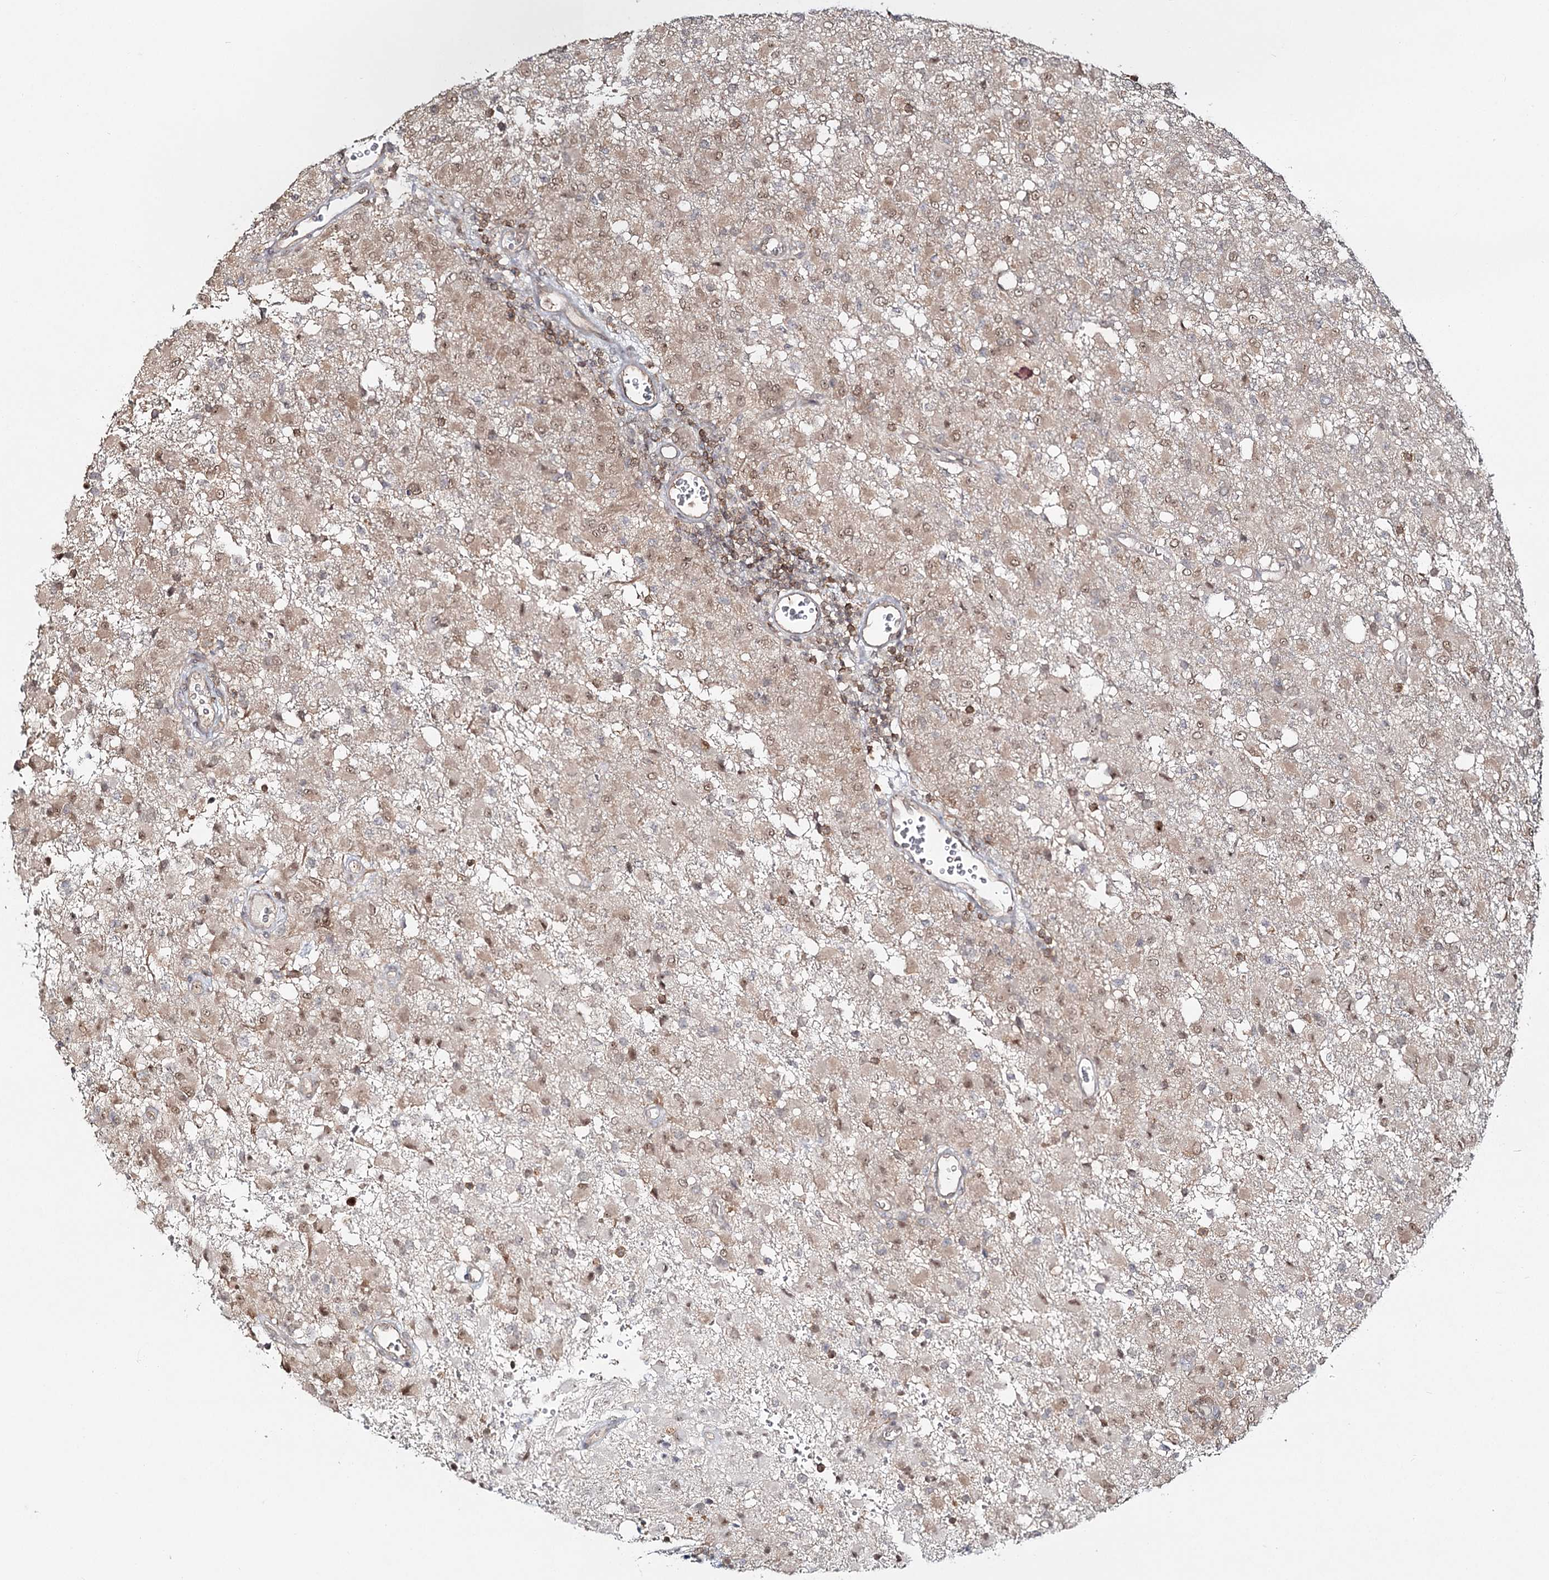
{"staining": {"intensity": "weak", "quantity": ">75%", "location": "cytoplasmic/membranous,nuclear"}, "tissue": "glioma", "cell_type": "Tumor cells", "image_type": "cancer", "snomed": [{"axis": "morphology", "description": "Glioma, malignant, High grade"}, {"axis": "topography", "description": "Brain"}], "caption": "This micrograph shows immunohistochemistry staining of malignant glioma (high-grade), with low weak cytoplasmic/membranous and nuclear positivity in approximately >75% of tumor cells.", "gene": "FAM120B", "patient": {"sex": "female", "age": 57}}